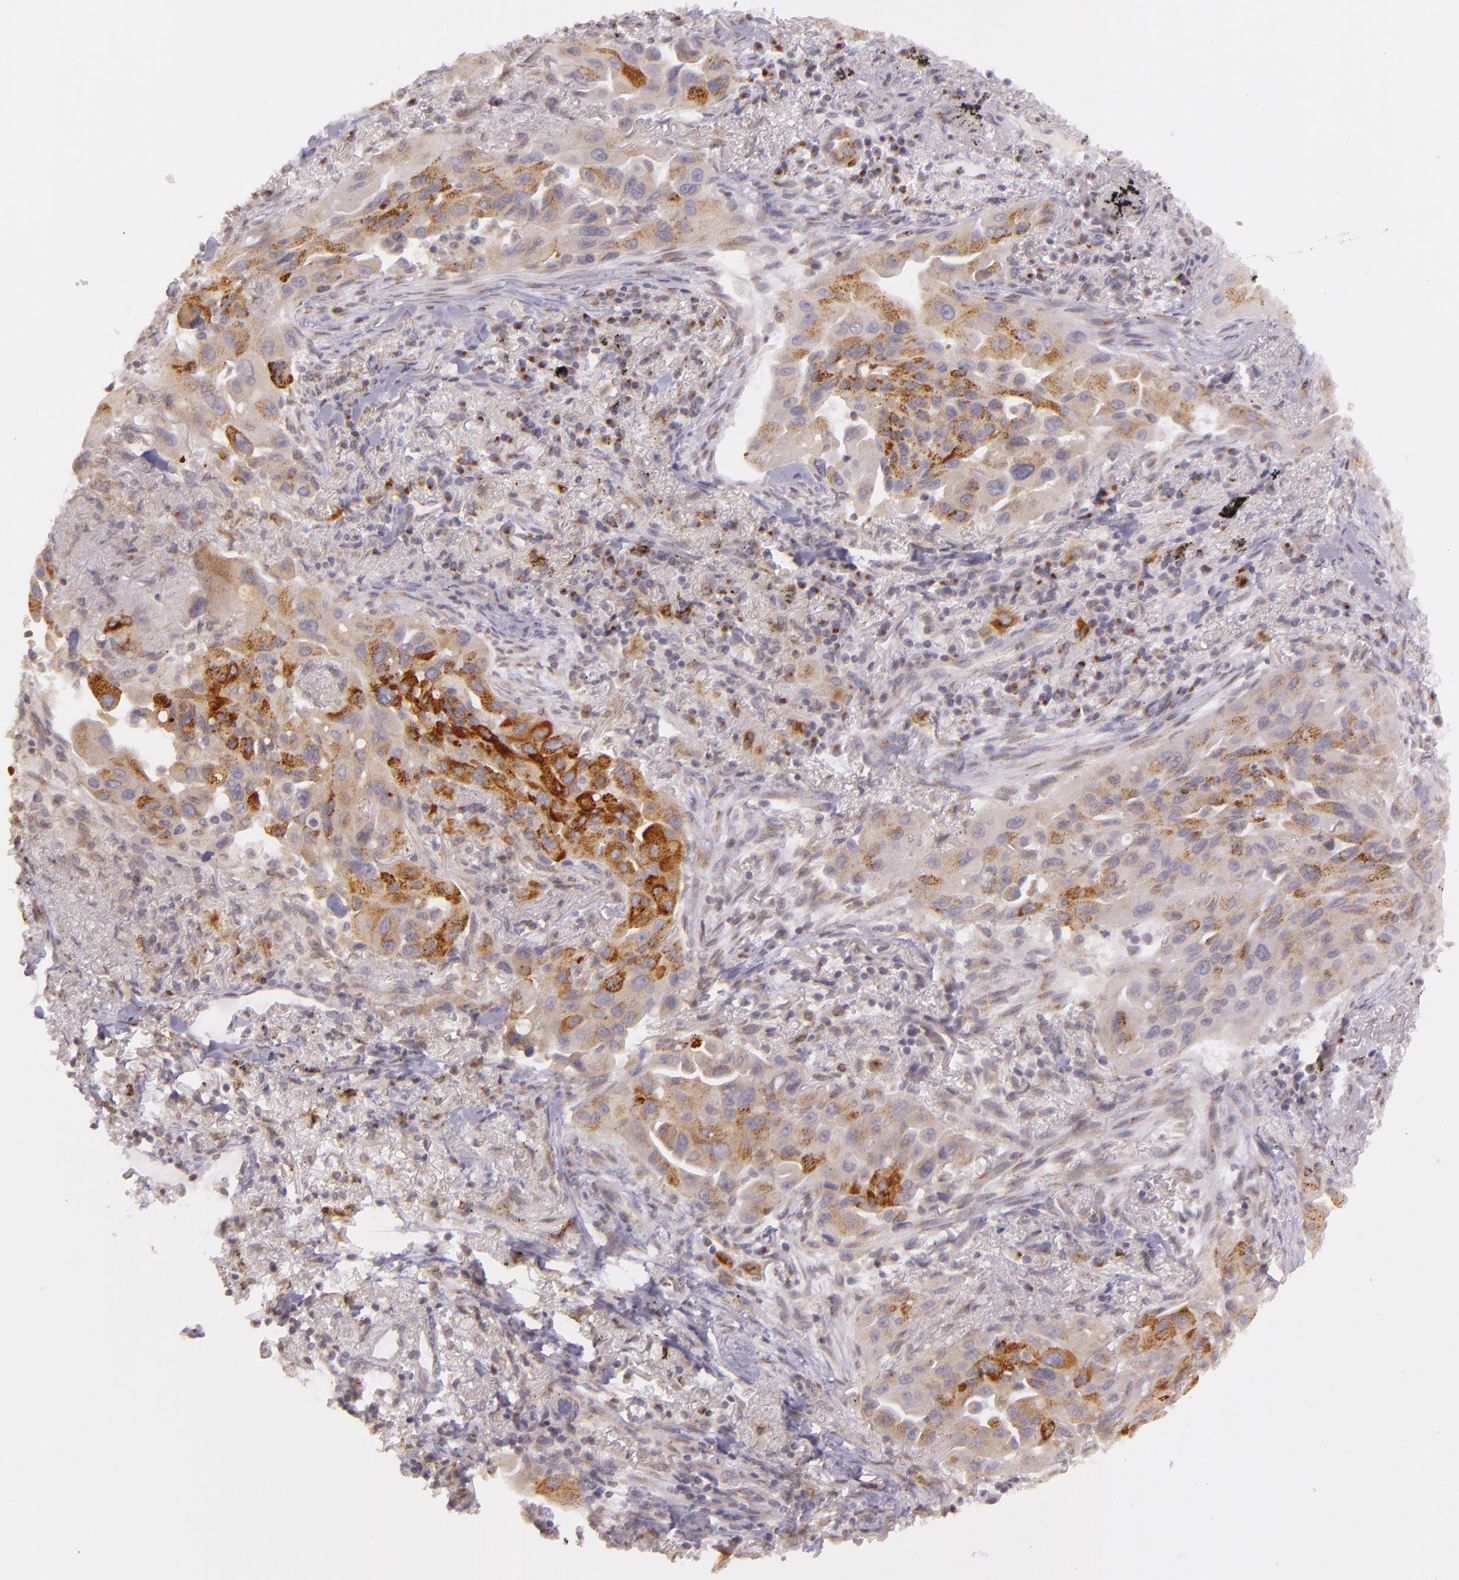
{"staining": {"intensity": "strong", "quantity": "25%-75%", "location": "cytoplasmic/membranous"}, "tissue": "lung cancer", "cell_type": "Tumor cells", "image_type": "cancer", "snomed": [{"axis": "morphology", "description": "Adenocarcinoma, NOS"}, {"axis": "topography", "description": "Lung"}], "caption": "Protein expression analysis of lung cancer demonstrates strong cytoplasmic/membranous expression in about 25%-75% of tumor cells. The protein is stained brown, and the nuclei are stained in blue (DAB IHC with brightfield microscopy, high magnification).", "gene": "LGMN", "patient": {"sex": "male", "age": 68}}